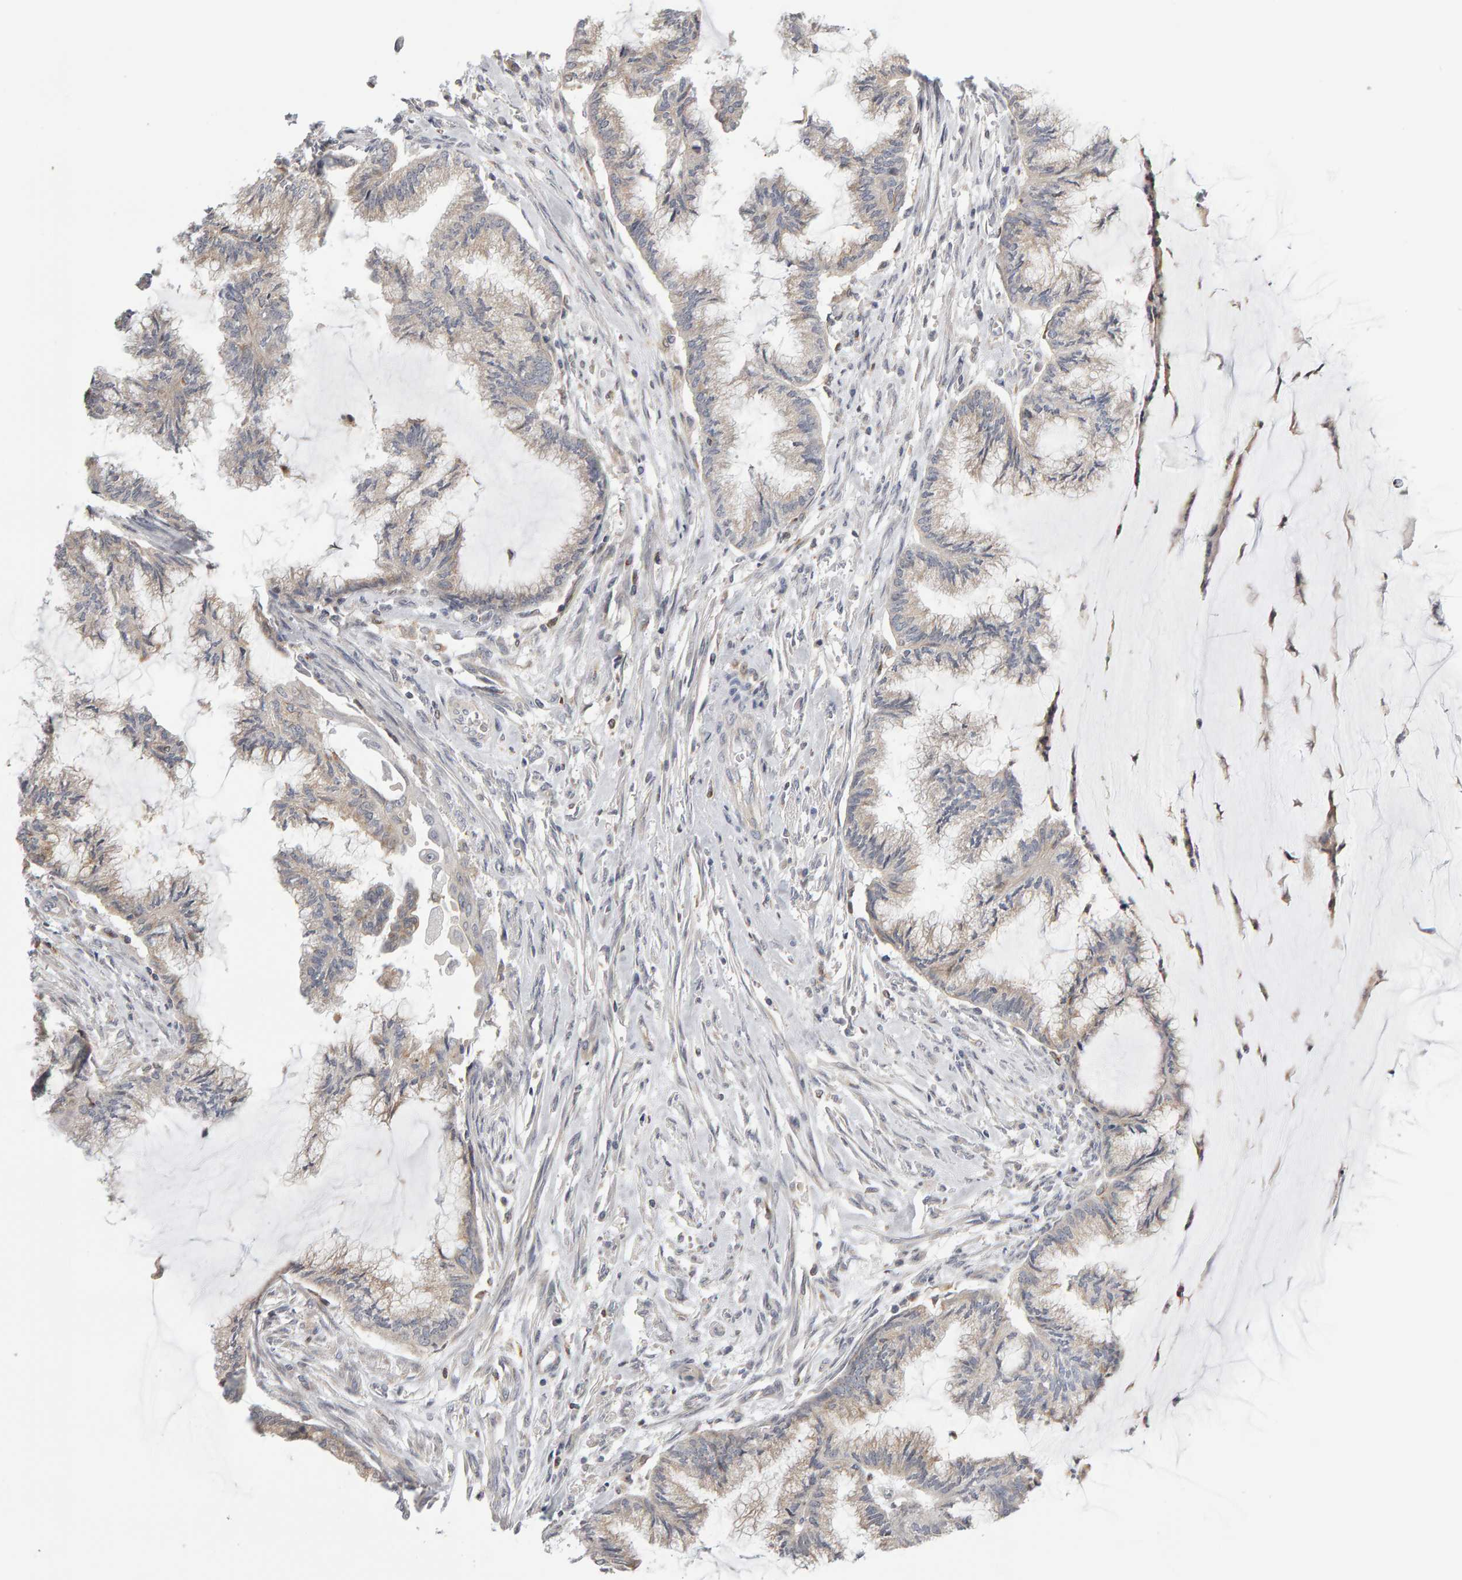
{"staining": {"intensity": "weak", "quantity": "25%-75%", "location": "cytoplasmic/membranous"}, "tissue": "endometrial cancer", "cell_type": "Tumor cells", "image_type": "cancer", "snomed": [{"axis": "morphology", "description": "Adenocarcinoma, NOS"}, {"axis": "topography", "description": "Endometrium"}], "caption": "A brown stain shows weak cytoplasmic/membranous expression of a protein in human endometrial cancer tumor cells.", "gene": "MSRA", "patient": {"sex": "female", "age": 86}}